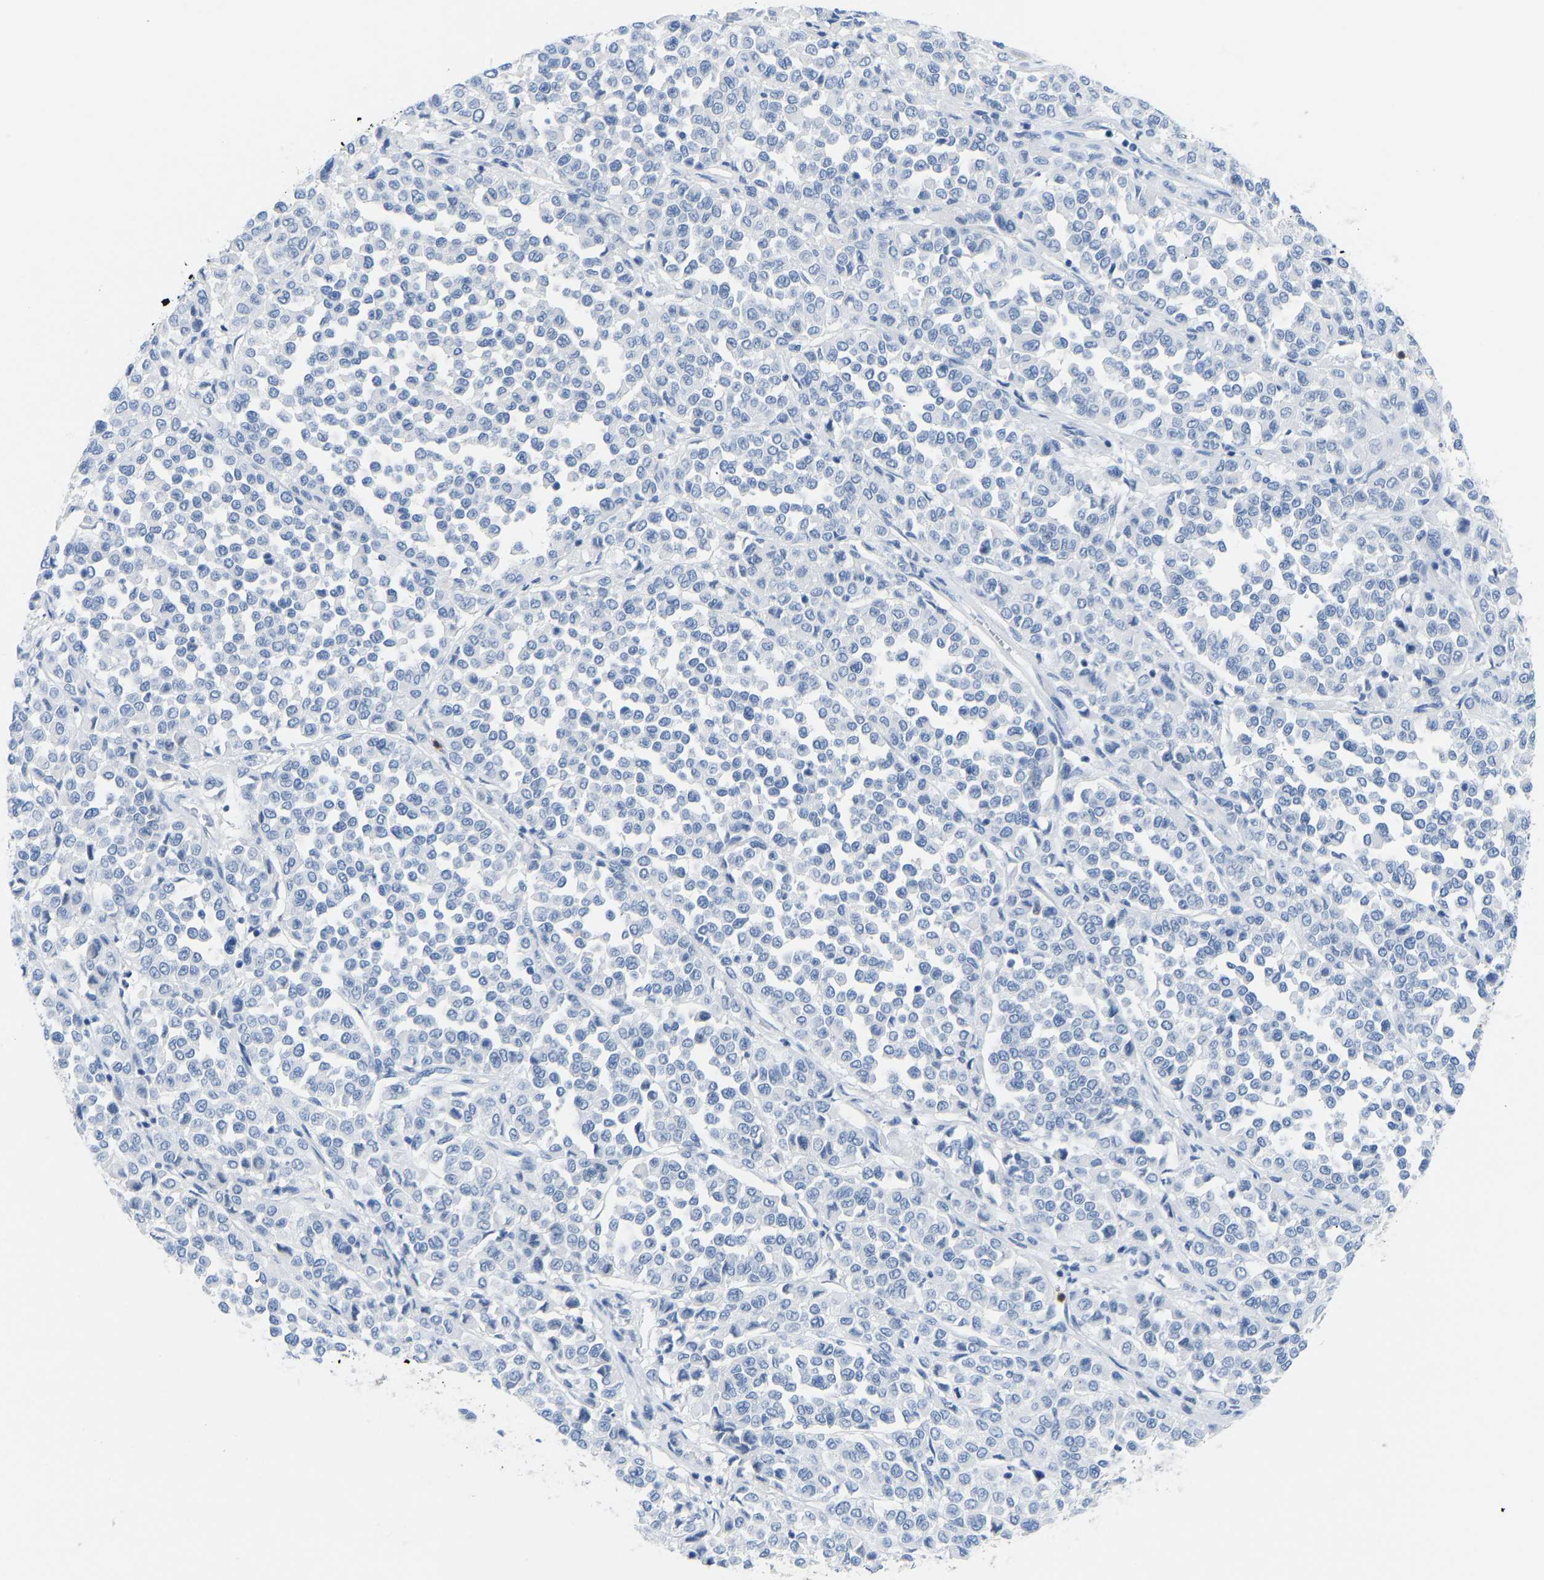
{"staining": {"intensity": "negative", "quantity": "none", "location": "none"}, "tissue": "melanoma", "cell_type": "Tumor cells", "image_type": "cancer", "snomed": [{"axis": "morphology", "description": "Malignant melanoma, Metastatic site"}, {"axis": "topography", "description": "Pancreas"}], "caption": "An IHC micrograph of melanoma is shown. There is no staining in tumor cells of melanoma.", "gene": "TXNDC2", "patient": {"sex": "female", "age": 30}}